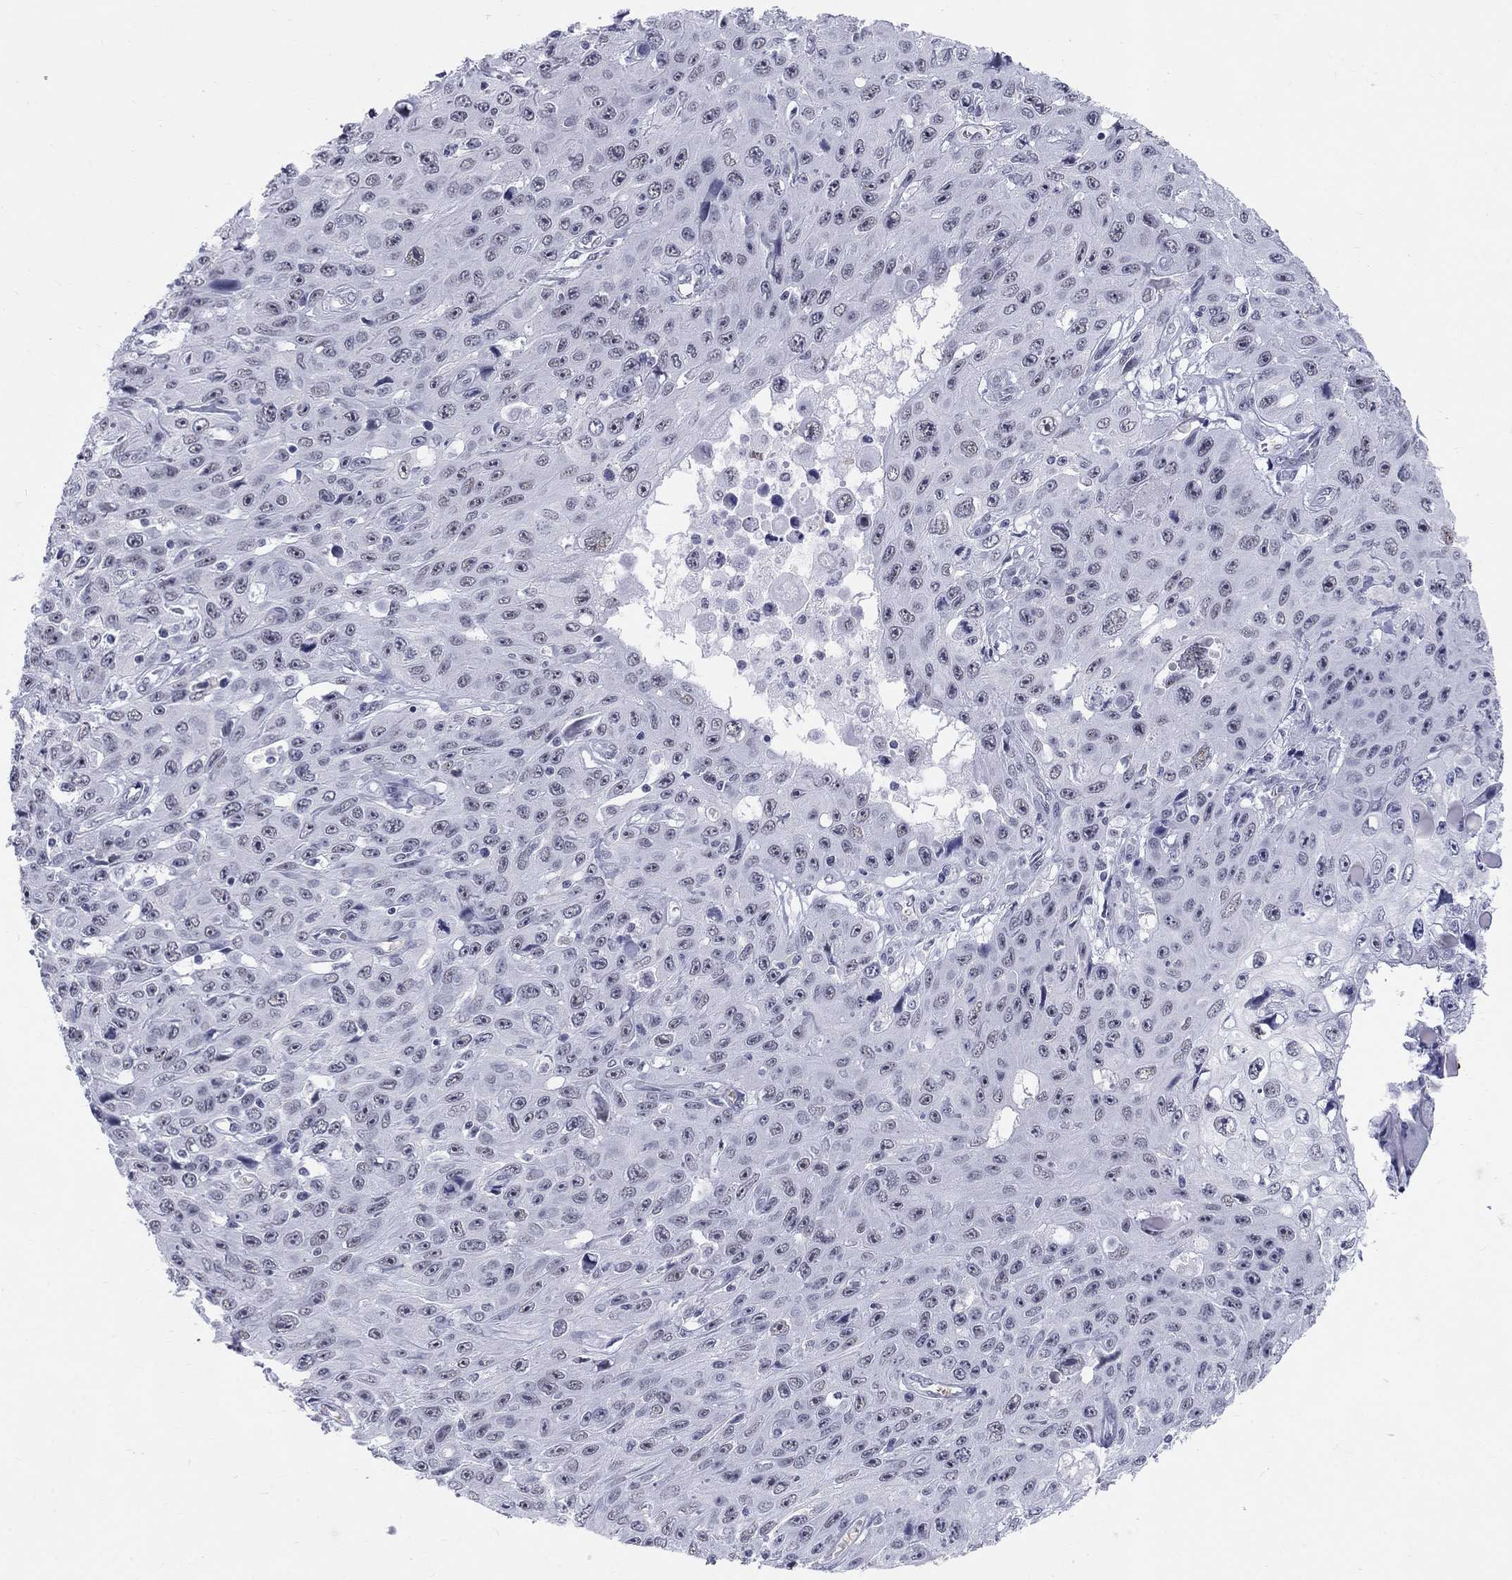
{"staining": {"intensity": "negative", "quantity": "none", "location": "none"}, "tissue": "skin cancer", "cell_type": "Tumor cells", "image_type": "cancer", "snomed": [{"axis": "morphology", "description": "Squamous cell carcinoma, NOS"}, {"axis": "topography", "description": "Skin"}], "caption": "A photomicrograph of human squamous cell carcinoma (skin) is negative for staining in tumor cells.", "gene": "DMTN", "patient": {"sex": "male", "age": 82}}